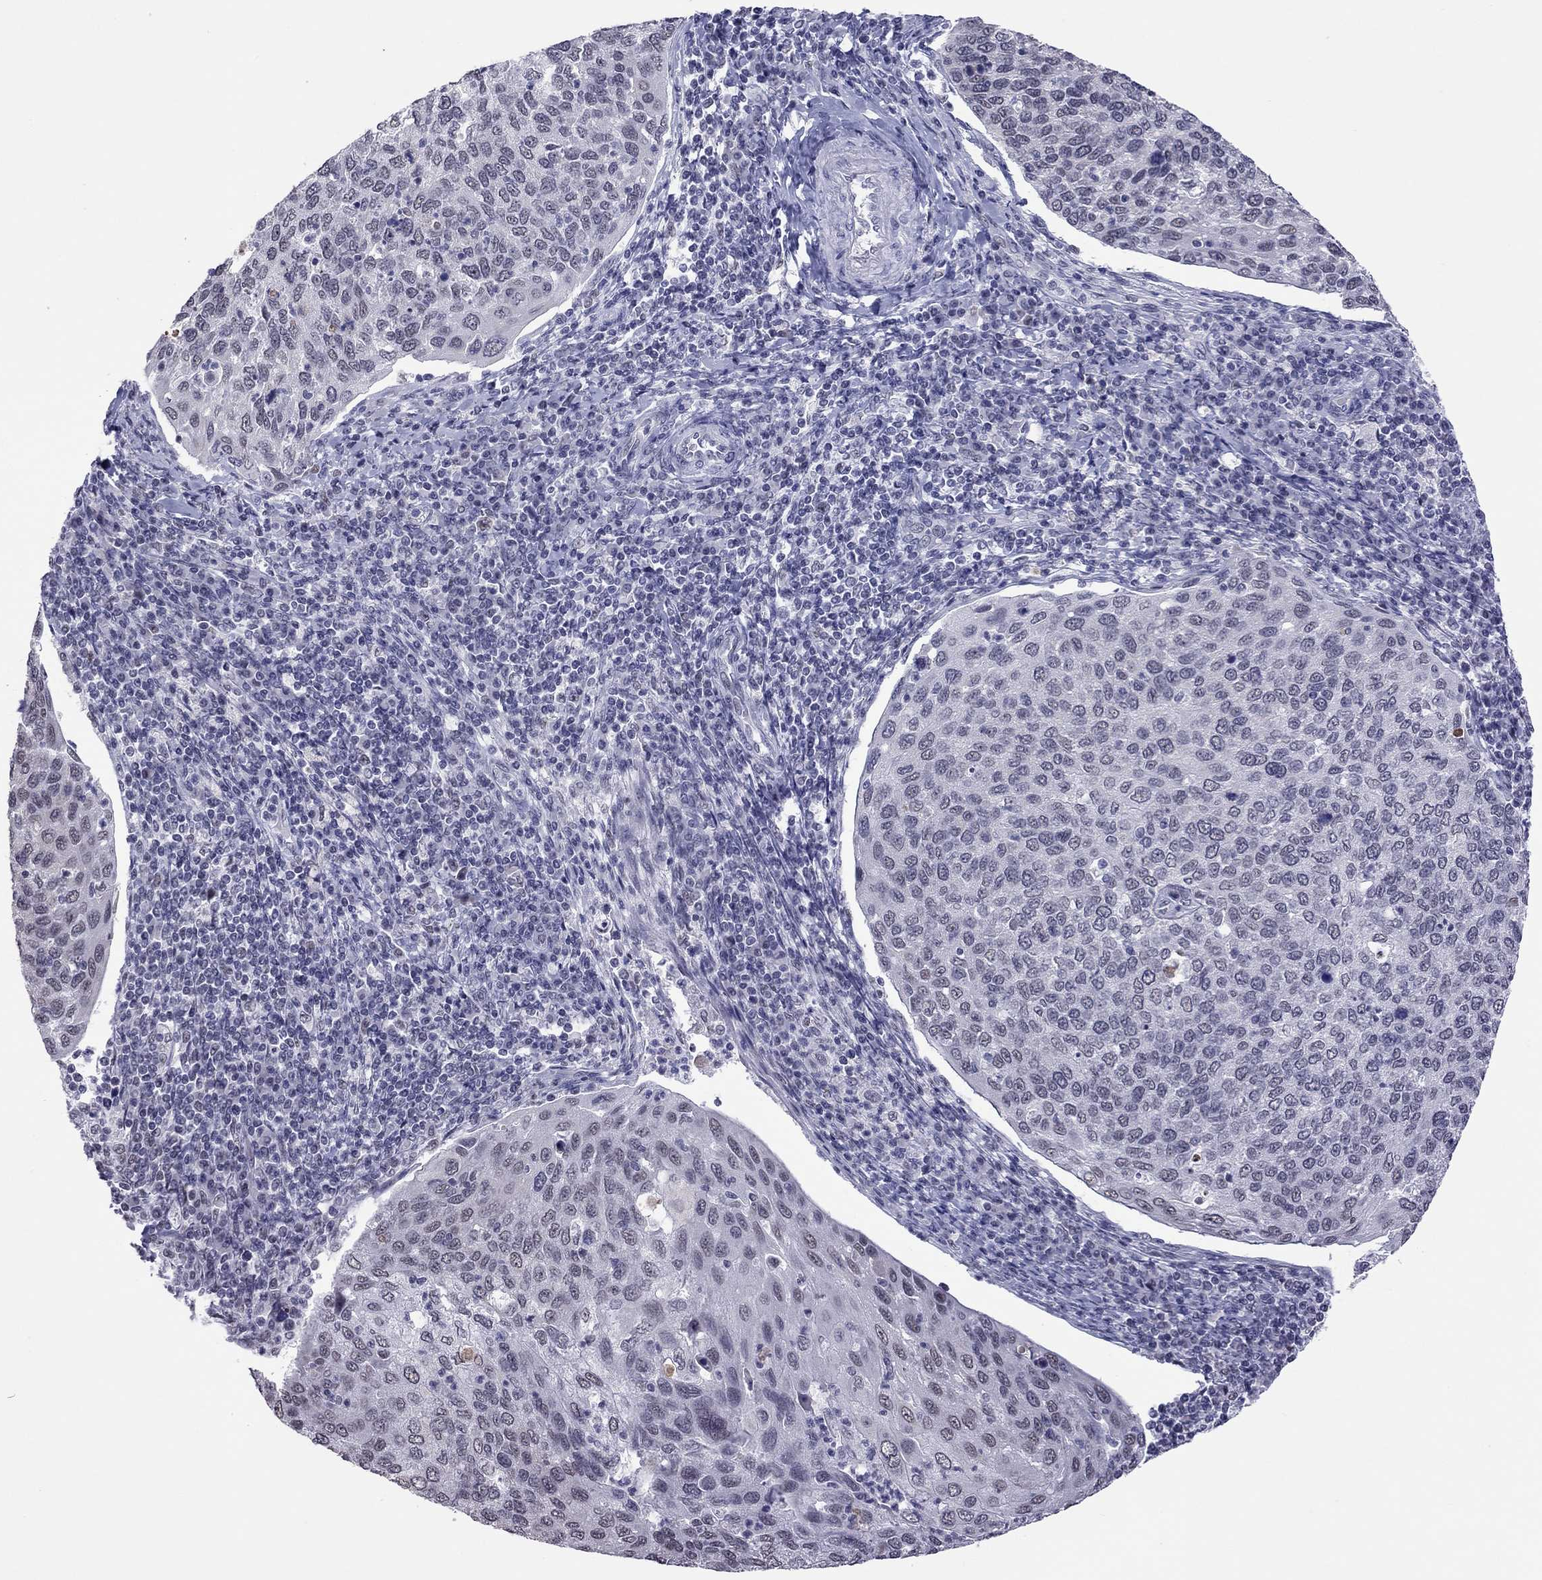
{"staining": {"intensity": "negative", "quantity": "none", "location": "none"}, "tissue": "cervical cancer", "cell_type": "Tumor cells", "image_type": "cancer", "snomed": [{"axis": "morphology", "description": "Squamous cell carcinoma, NOS"}, {"axis": "topography", "description": "Cervix"}], "caption": "An image of cervical cancer (squamous cell carcinoma) stained for a protein demonstrates no brown staining in tumor cells.", "gene": "PPP1R3A", "patient": {"sex": "female", "age": 54}}